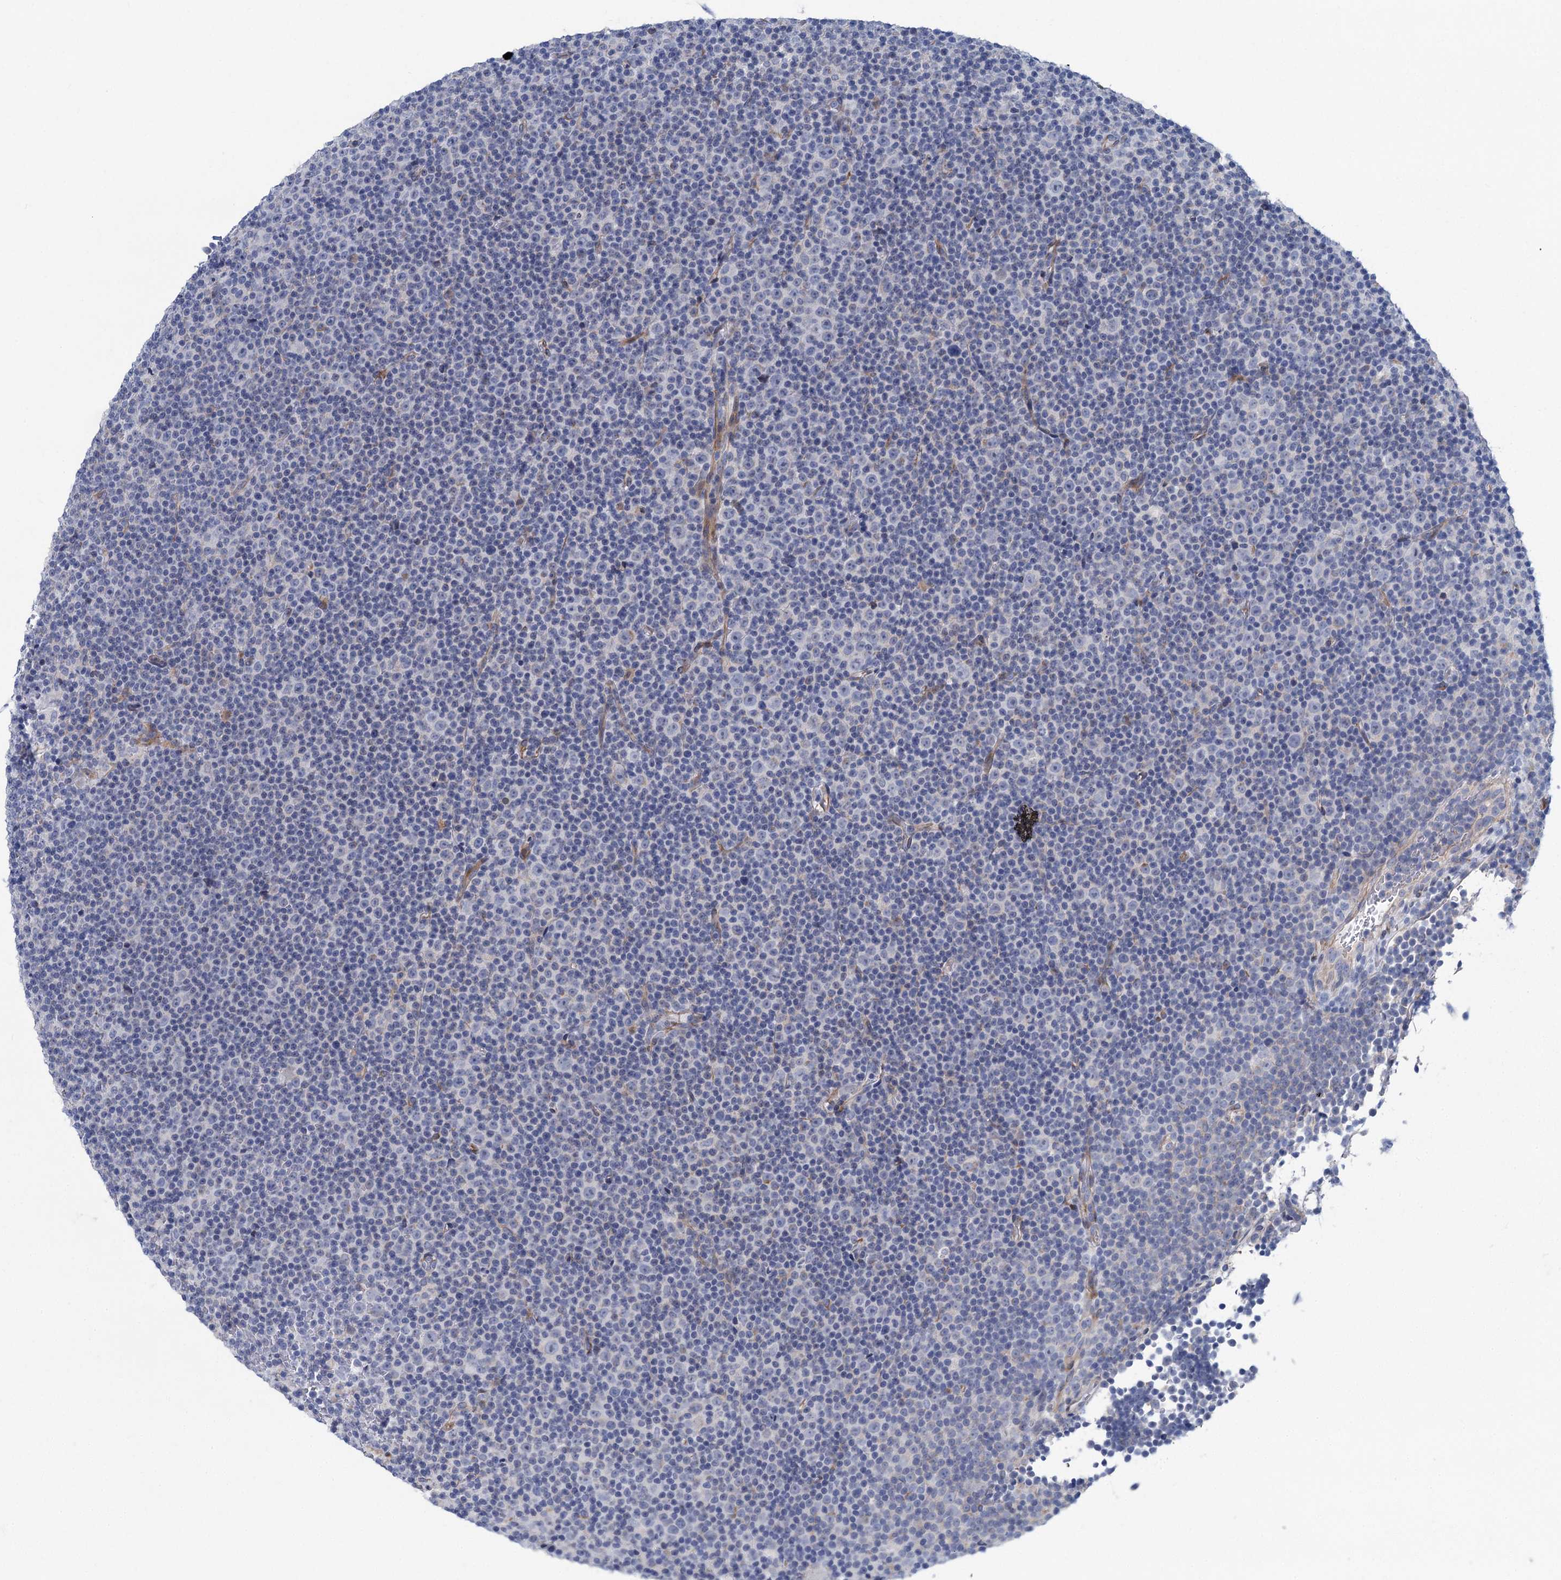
{"staining": {"intensity": "negative", "quantity": "none", "location": "none"}, "tissue": "lymphoma", "cell_type": "Tumor cells", "image_type": "cancer", "snomed": [{"axis": "morphology", "description": "Malignant lymphoma, non-Hodgkin's type, Low grade"}, {"axis": "topography", "description": "Lymph node"}], "caption": "Micrograph shows no protein staining in tumor cells of low-grade malignant lymphoma, non-Hodgkin's type tissue.", "gene": "CHDH", "patient": {"sex": "female", "age": 67}}